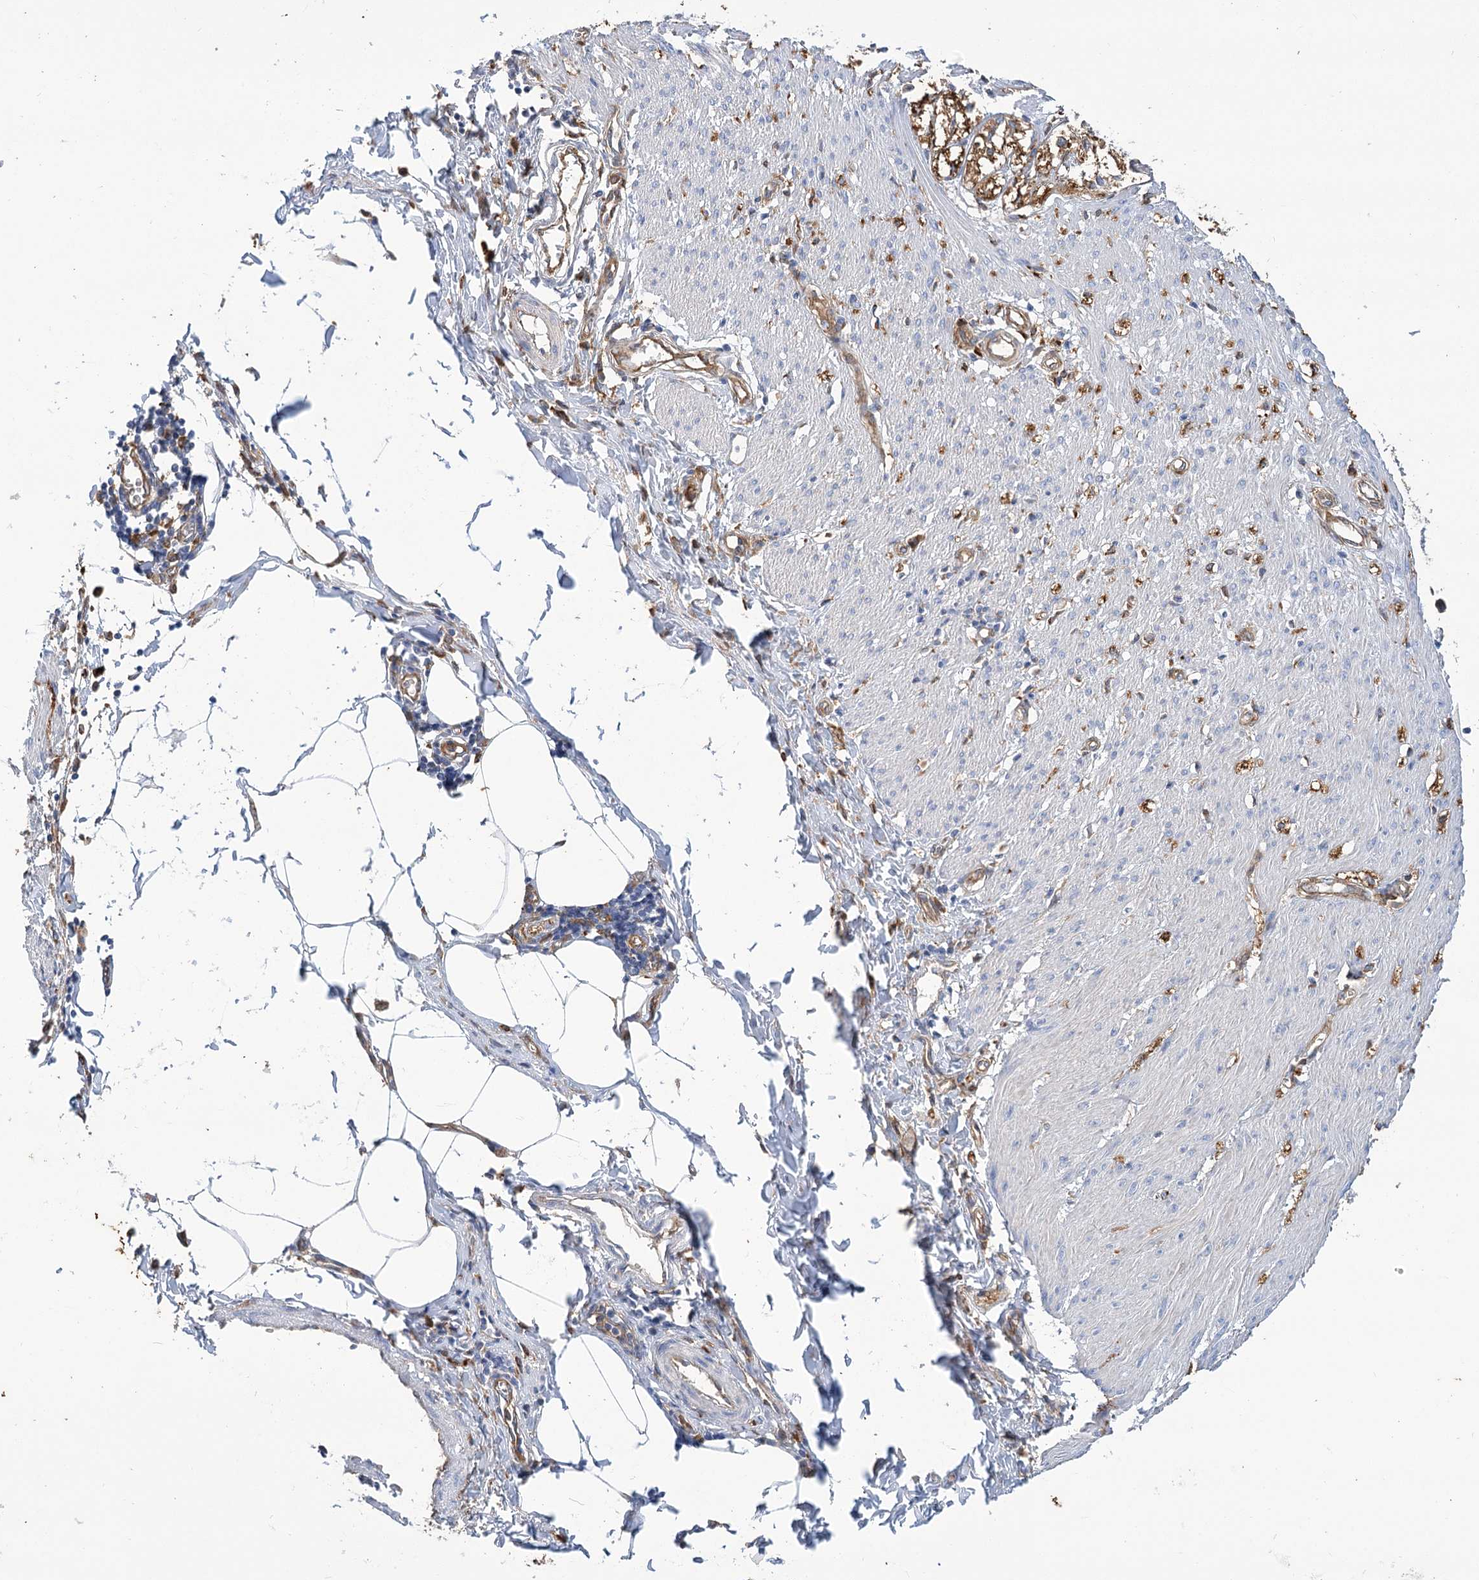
{"staining": {"intensity": "negative", "quantity": "none", "location": "none"}, "tissue": "smooth muscle", "cell_type": "Smooth muscle cells", "image_type": "normal", "snomed": [{"axis": "morphology", "description": "Normal tissue, NOS"}, {"axis": "morphology", "description": "Adenocarcinoma, NOS"}, {"axis": "topography", "description": "Colon"}, {"axis": "topography", "description": "Peripheral nerve tissue"}], "caption": "The micrograph reveals no significant staining in smooth muscle cells of smooth muscle.", "gene": "GUSB", "patient": {"sex": "male", "age": 14}}